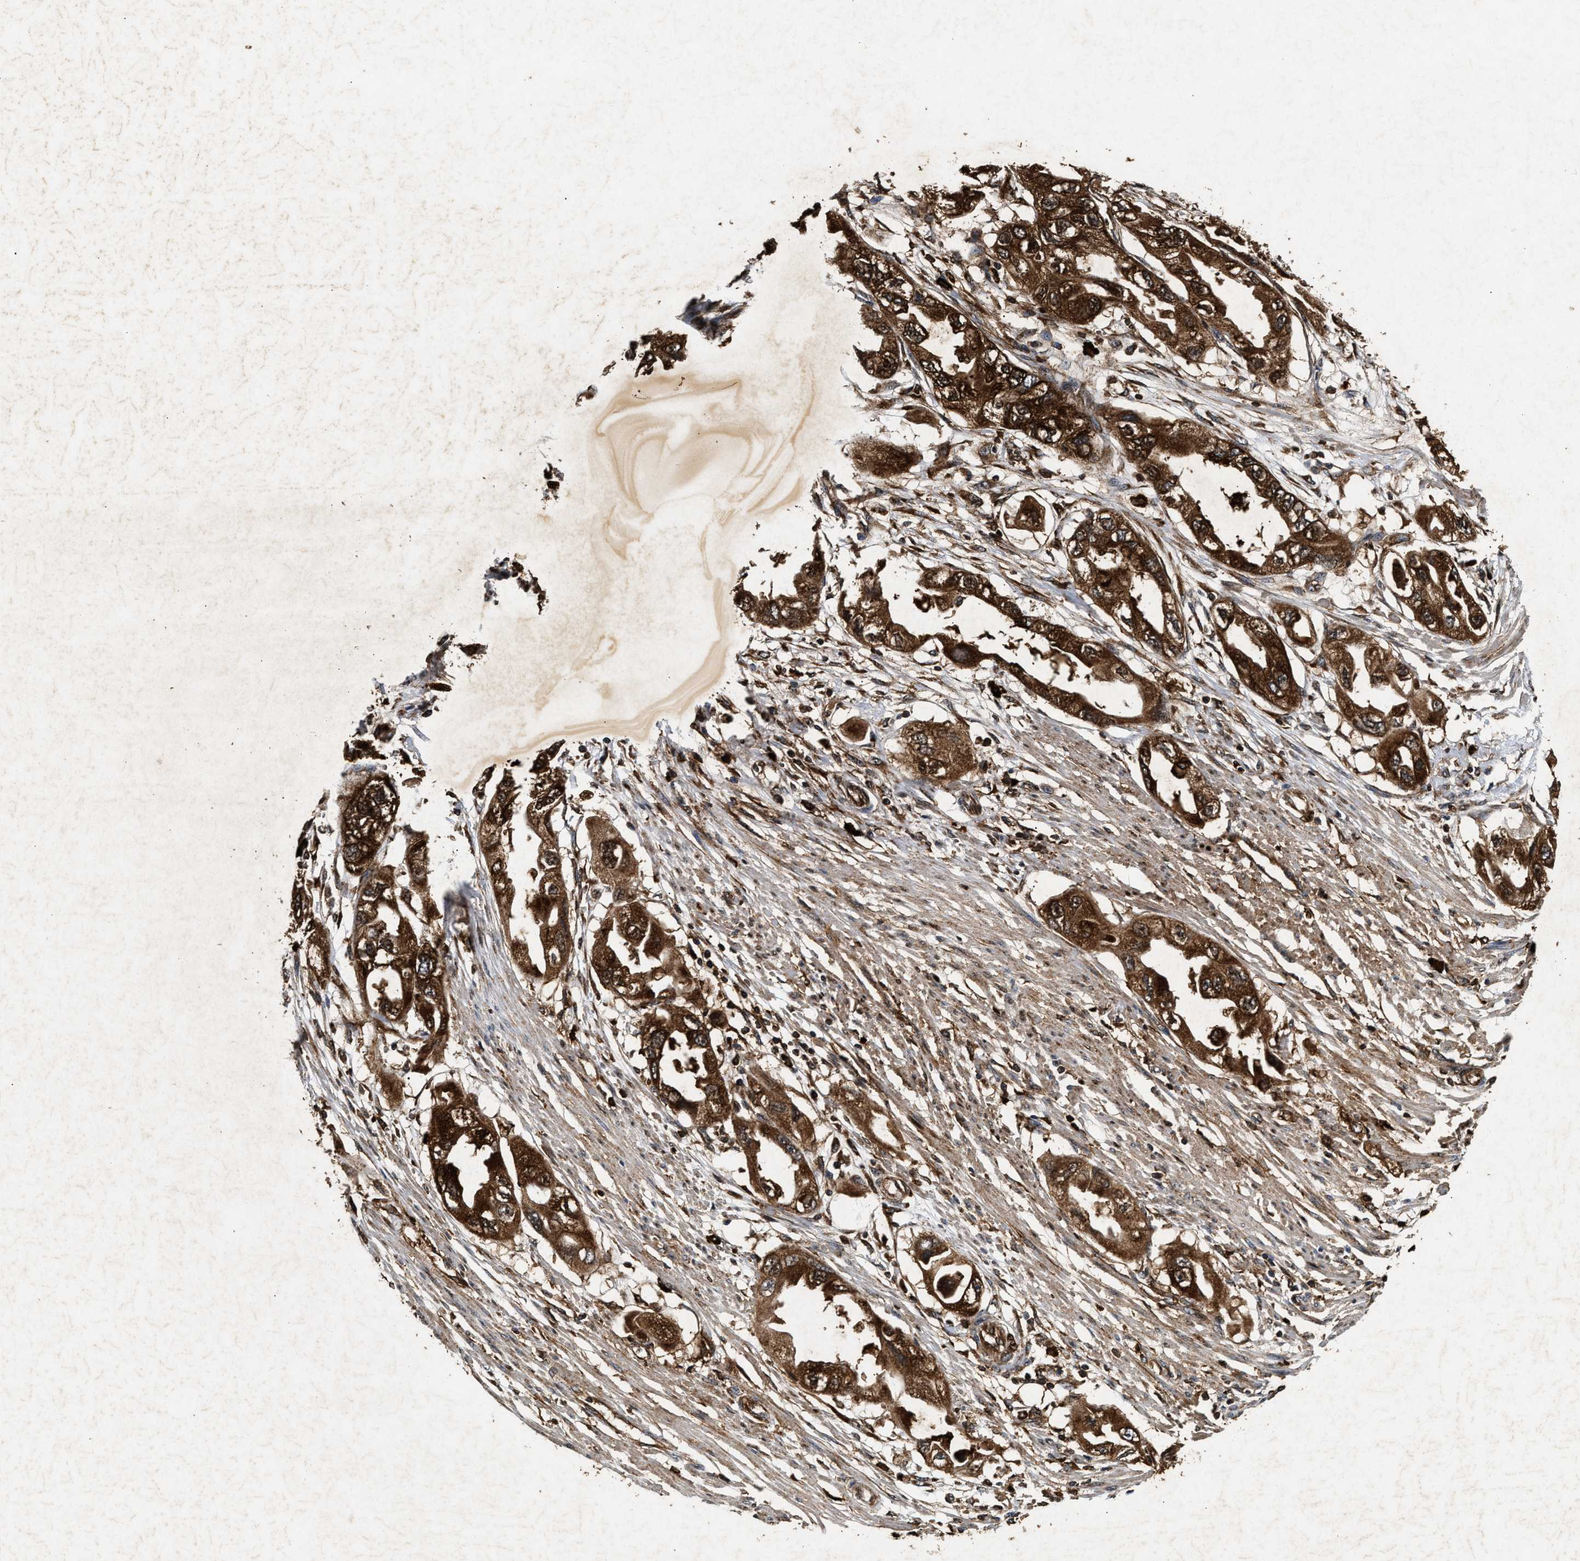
{"staining": {"intensity": "strong", "quantity": ">75%", "location": "cytoplasmic/membranous,nuclear"}, "tissue": "endometrial cancer", "cell_type": "Tumor cells", "image_type": "cancer", "snomed": [{"axis": "morphology", "description": "Adenocarcinoma, NOS"}, {"axis": "topography", "description": "Endometrium"}], "caption": "Protein expression analysis of human endometrial adenocarcinoma reveals strong cytoplasmic/membranous and nuclear expression in about >75% of tumor cells. Immunohistochemistry (ihc) stains the protein in brown and the nuclei are stained blue.", "gene": "ACOX1", "patient": {"sex": "female", "age": 67}}